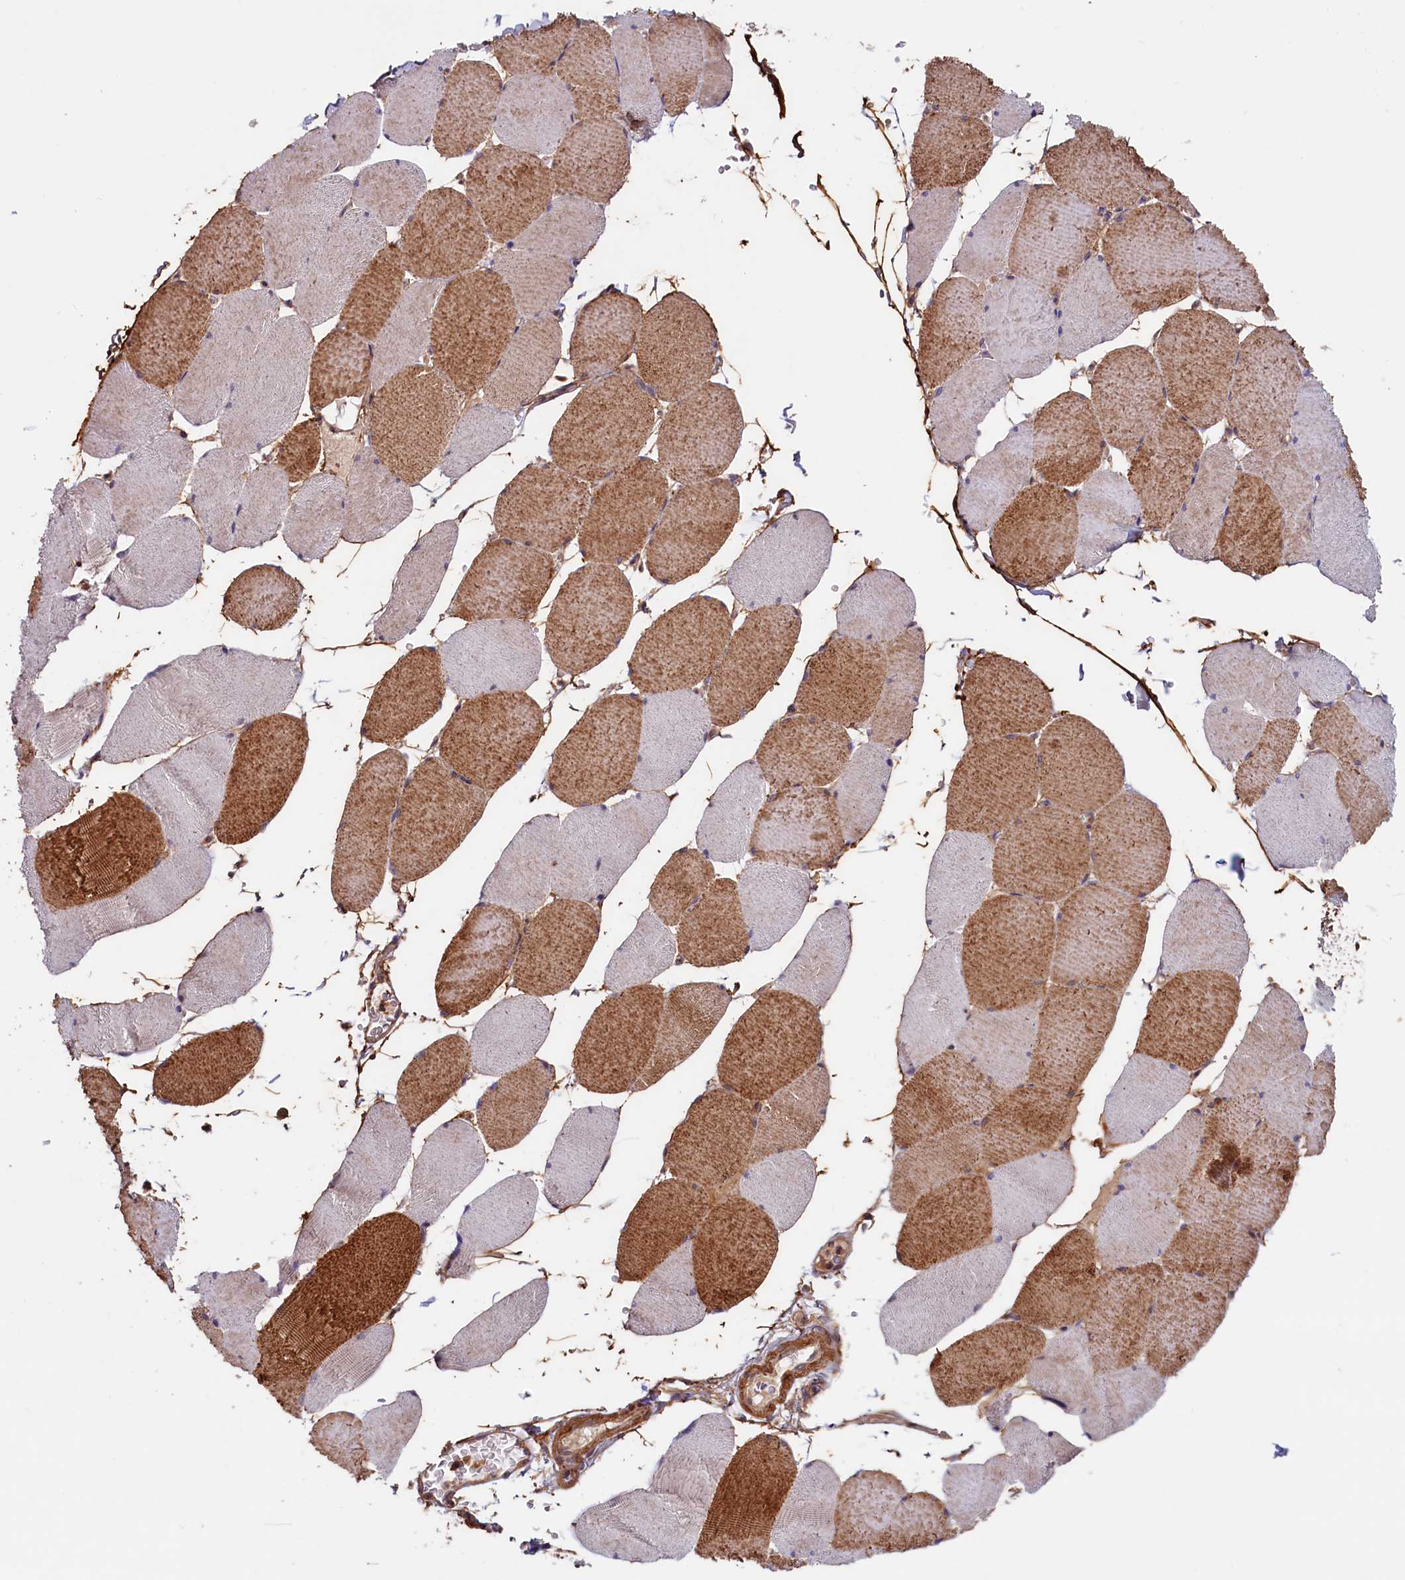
{"staining": {"intensity": "strong", "quantity": "25%-75%", "location": "cytoplasmic/membranous"}, "tissue": "skeletal muscle", "cell_type": "Myocytes", "image_type": "normal", "snomed": [{"axis": "morphology", "description": "Normal tissue, NOS"}, {"axis": "topography", "description": "Skeletal muscle"}, {"axis": "topography", "description": "Head-Neck"}], "caption": "Myocytes demonstrate strong cytoplasmic/membranous expression in about 25%-75% of cells in benign skeletal muscle. The staining is performed using DAB brown chromogen to label protein expression. The nuclei are counter-stained blue using hematoxylin.", "gene": "DUOXA1", "patient": {"sex": "male", "age": 66}}